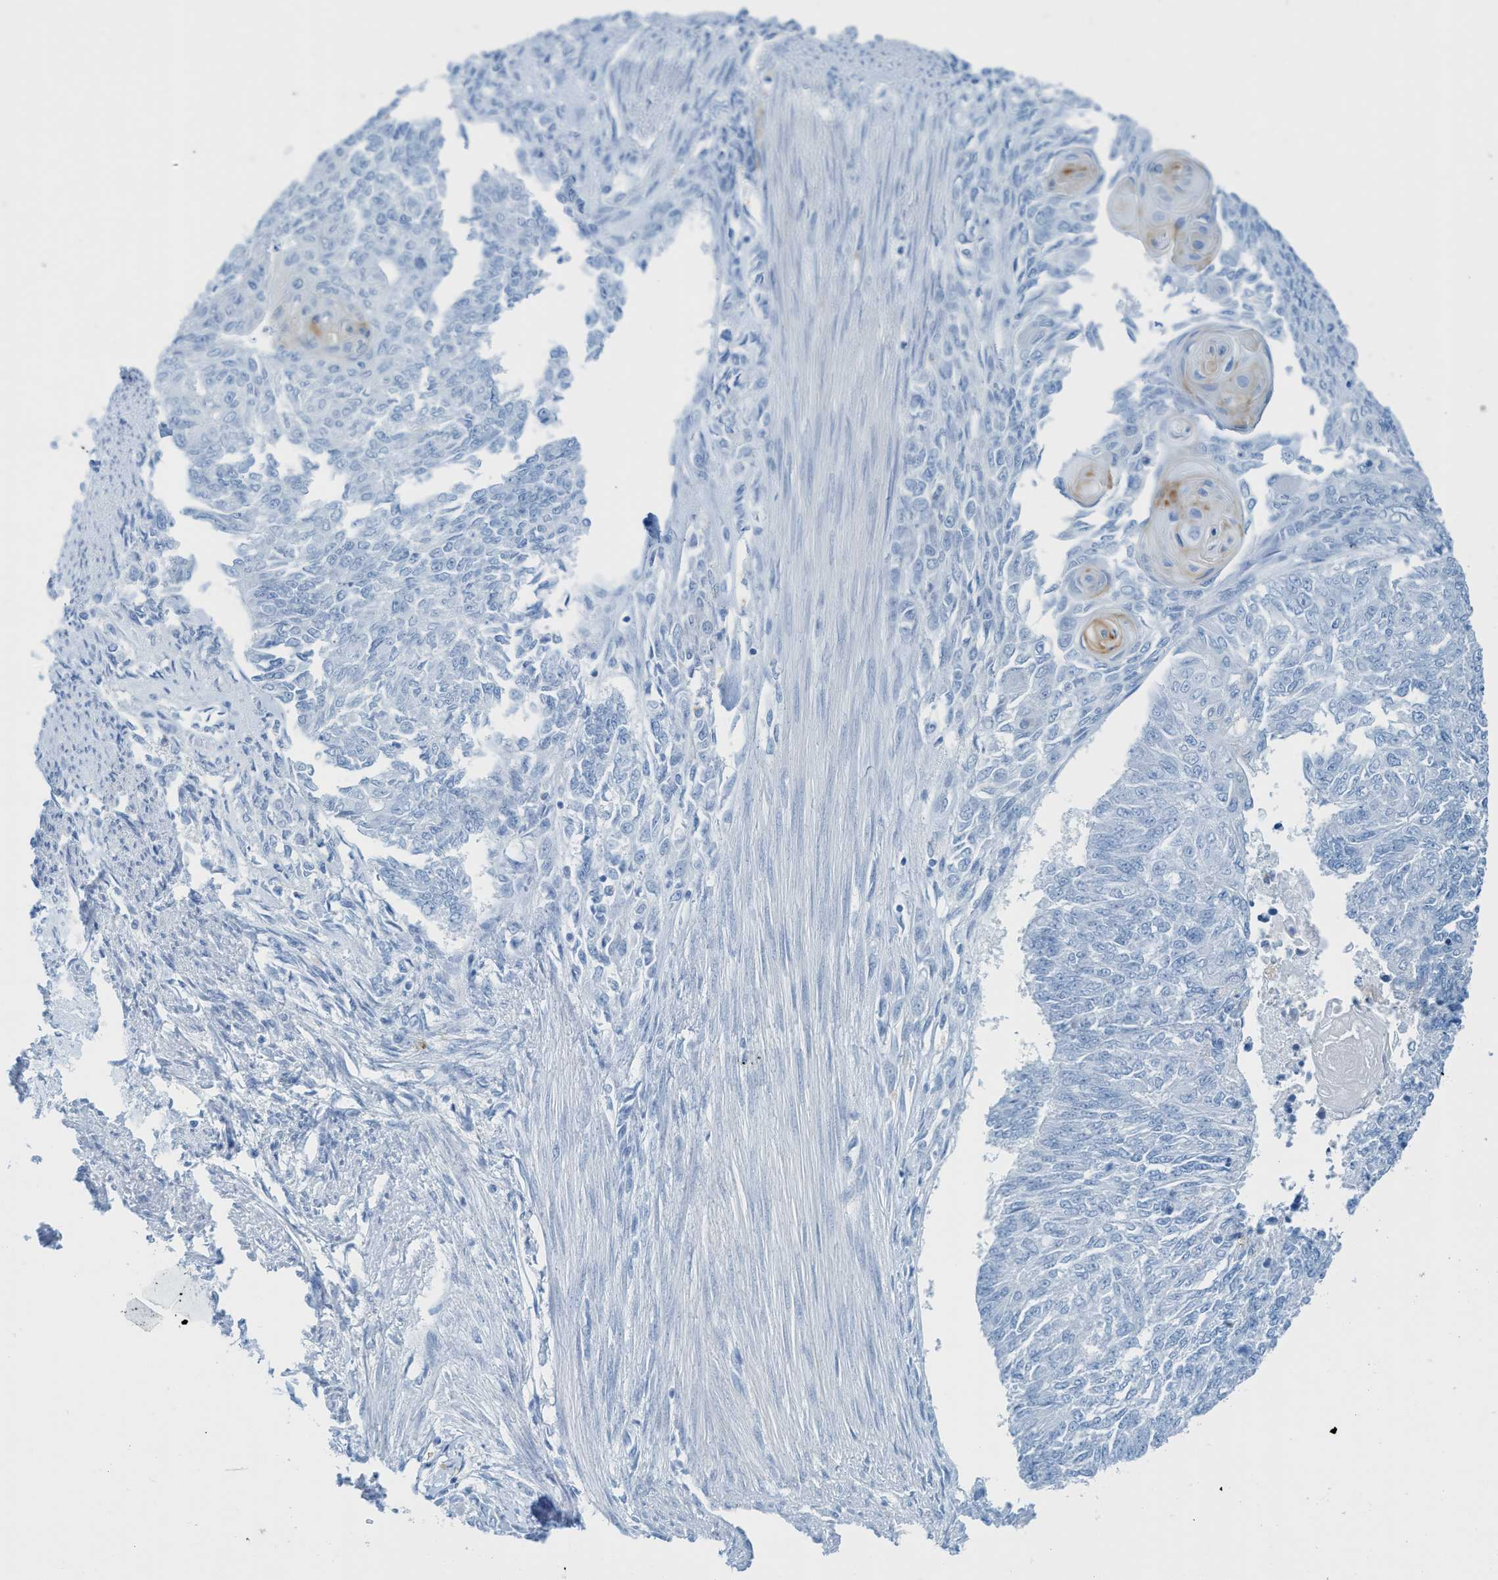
{"staining": {"intensity": "negative", "quantity": "none", "location": "none"}, "tissue": "endometrial cancer", "cell_type": "Tumor cells", "image_type": "cancer", "snomed": [{"axis": "morphology", "description": "Adenocarcinoma, NOS"}, {"axis": "topography", "description": "Endometrium"}], "caption": "Tumor cells show no significant protein positivity in adenocarcinoma (endometrial).", "gene": "C21orf62", "patient": {"sex": "female", "age": 32}}